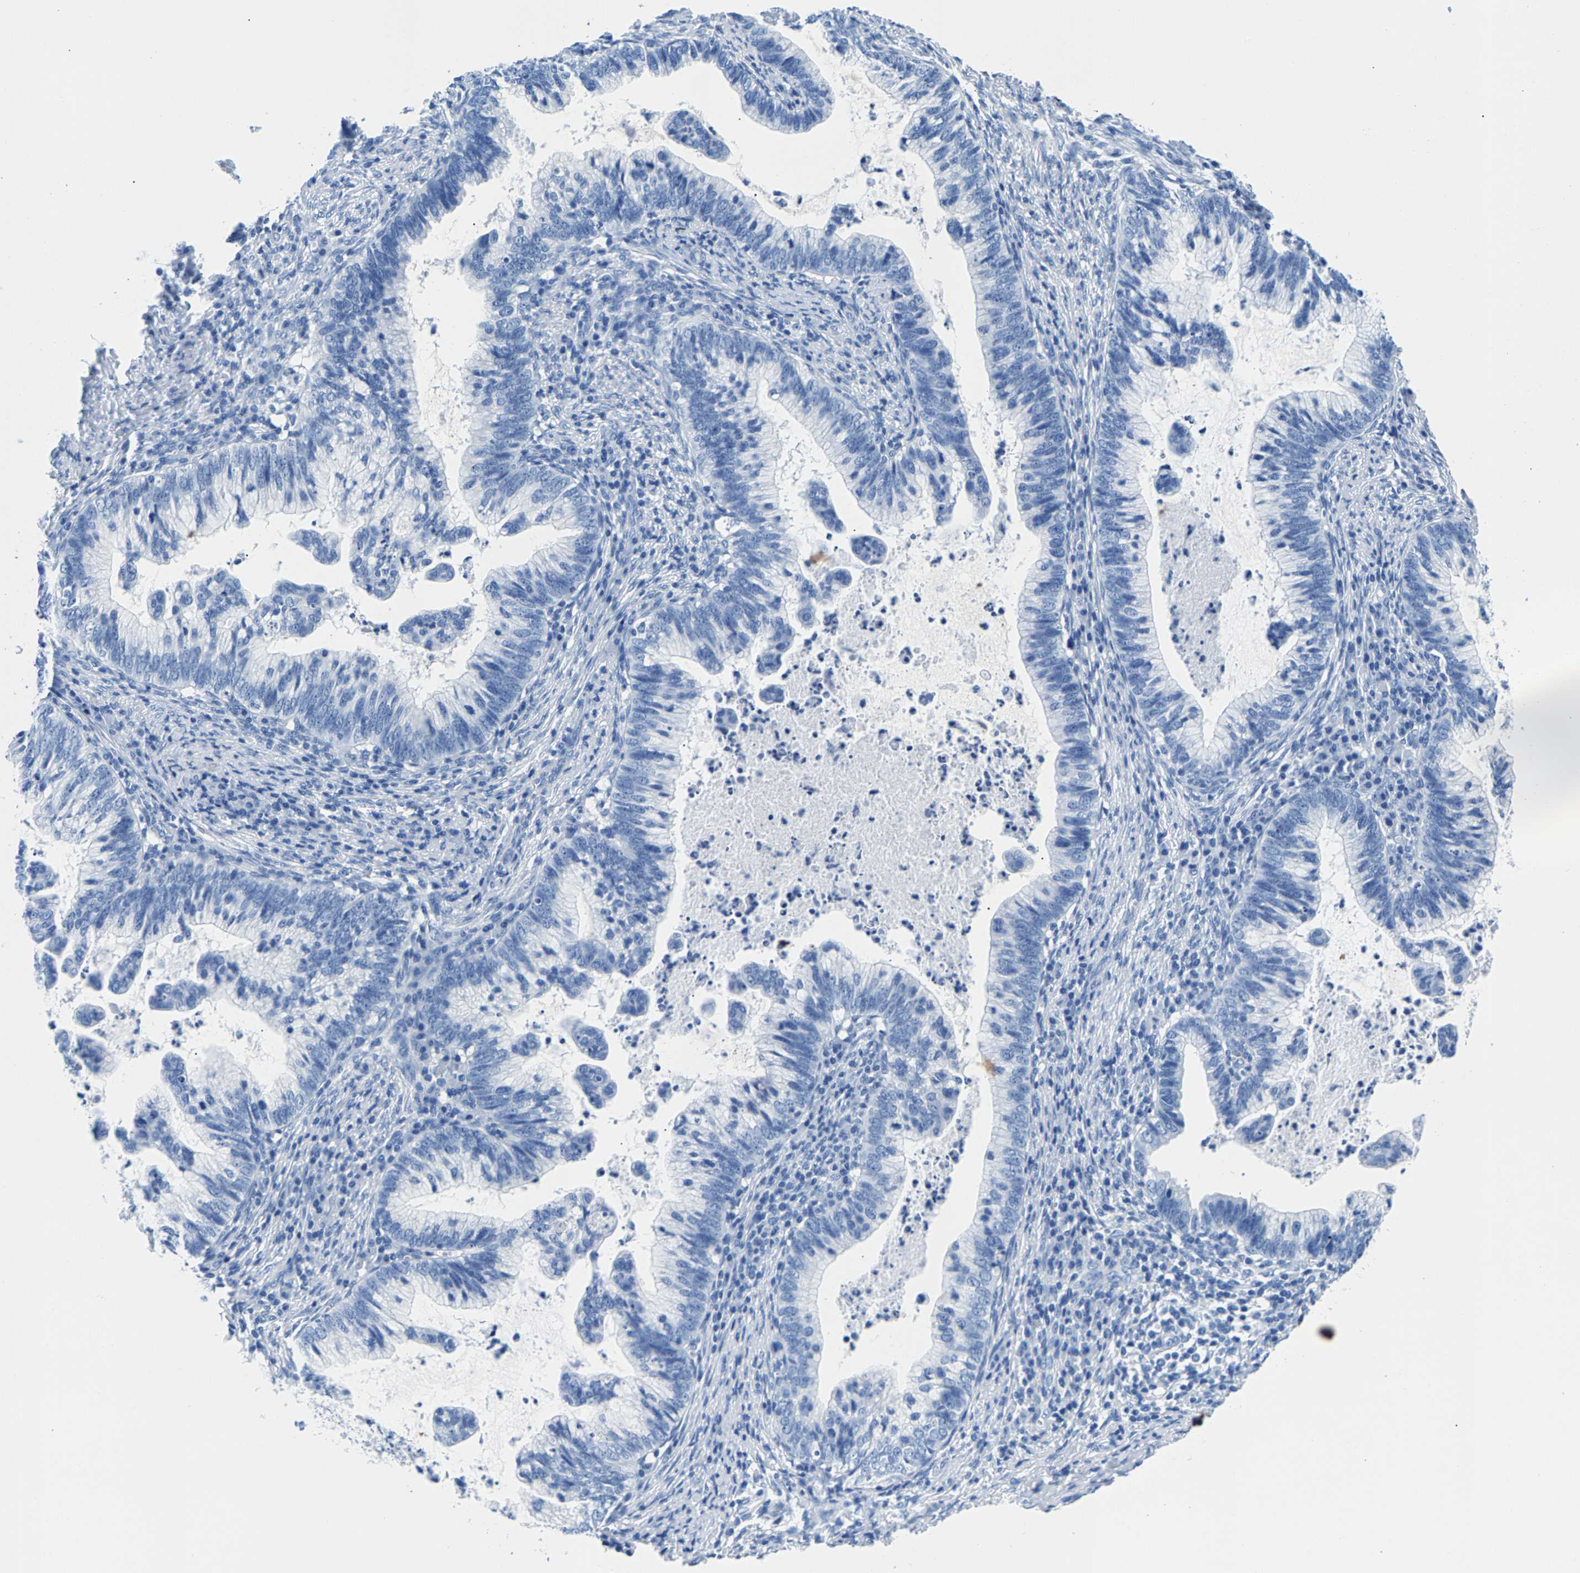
{"staining": {"intensity": "negative", "quantity": "none", "location": "none"}, "tissue": "cervical cancer", "cell_type": "Tumor cells", "image_type": "cancer", "snomed": [{"axis": "morphology", "description": "Adenocarcinoma, NOS"}, {"axis": "topography", "description": "Cervix"}], "caption": "Human cervical adenocarcinoma stained for a protein using immunohistochemistry (IHC) demonstrates no expression in tumor cells.", "gene": "CPS1", "patient": {"sex": "female", "age": 36}}